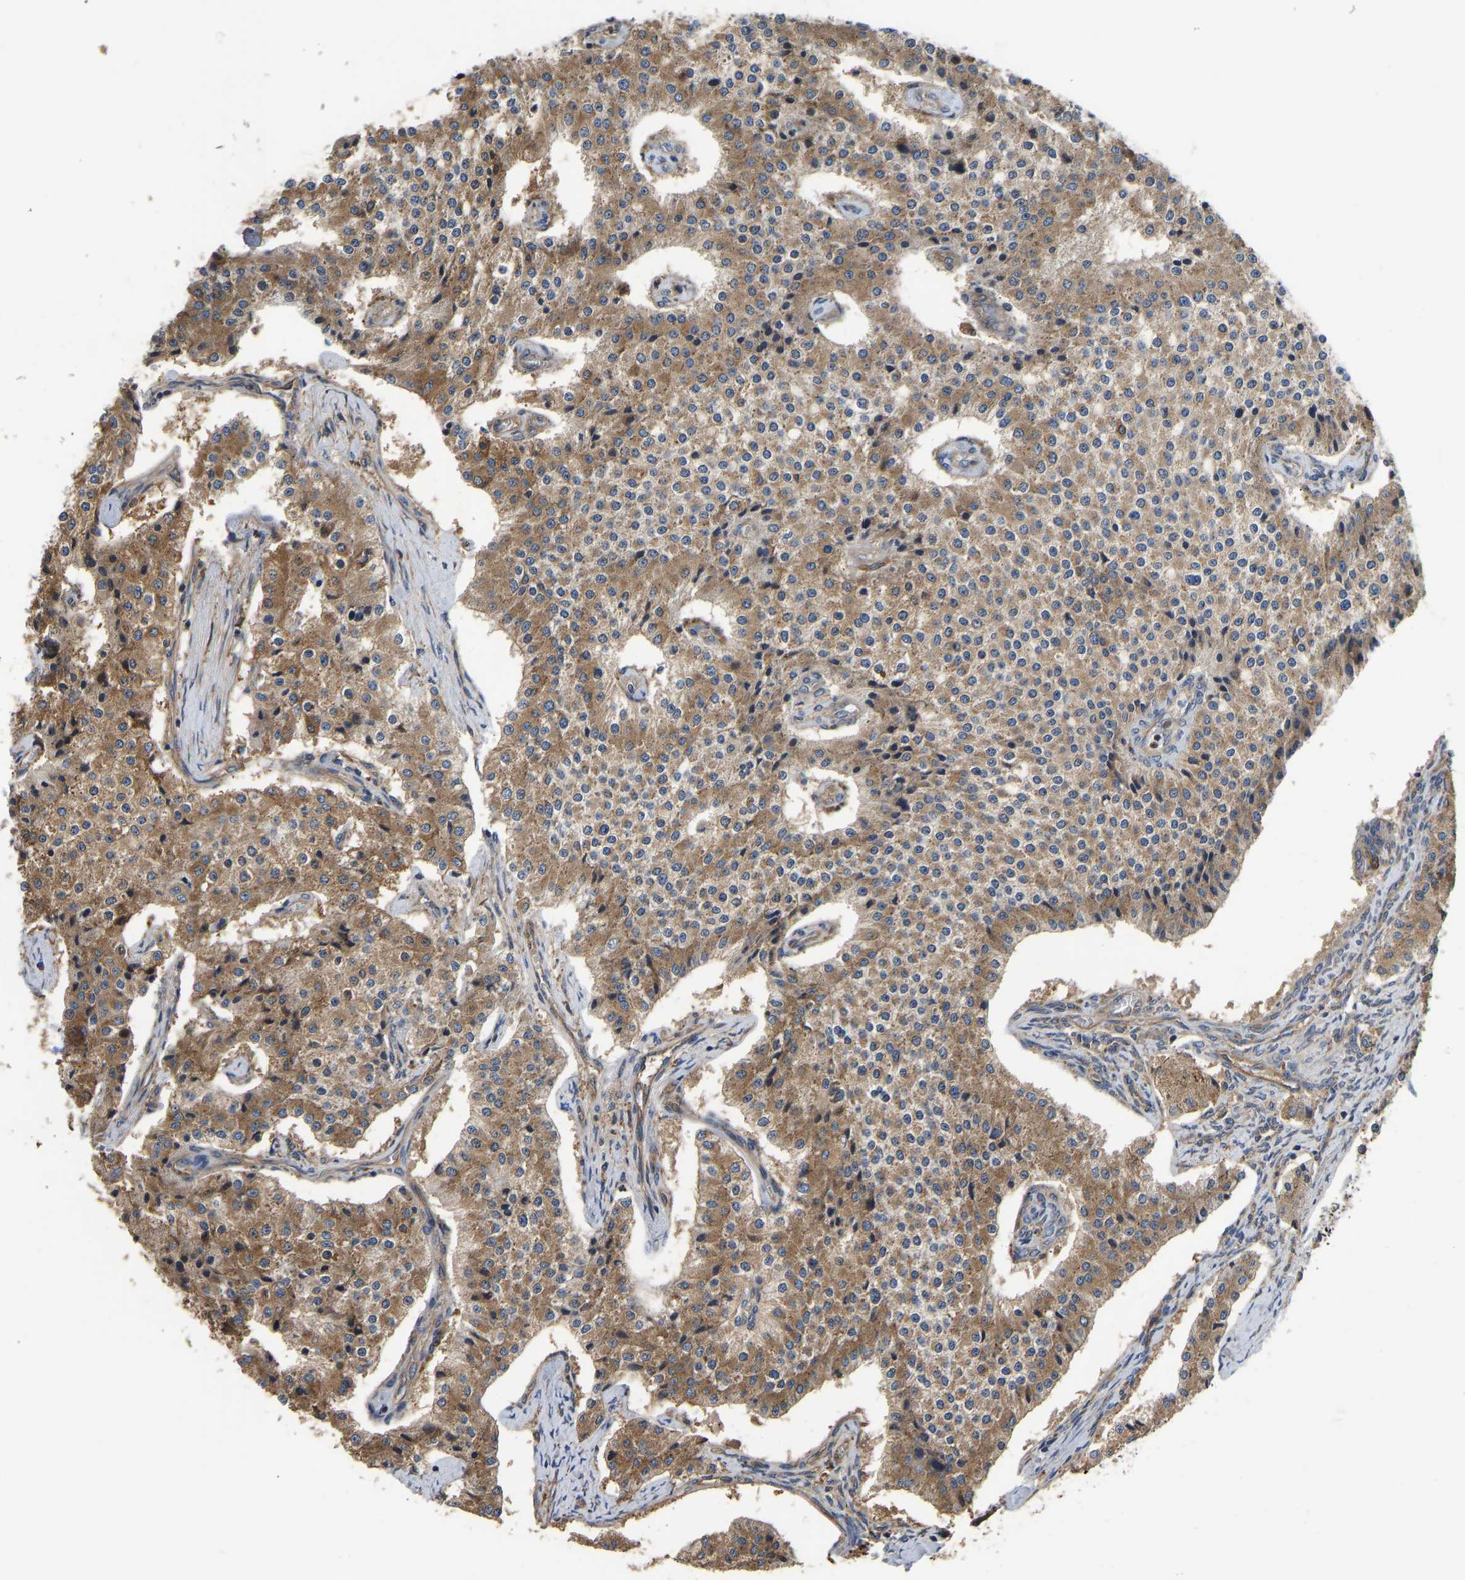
{"staining": {"intensity": "moderate", "quantity": ">75%", "location": "cytoplasmic/membranous"}, "tissue": "carcinoid", "cell_type": "Tumor cells", "image_type": "cancer", "snomed": [{"axis": "morphology", "description": "Carcinoid, malignant, NOS"}, {"axis": "topography", "description": "Colon"}], "caption": "This is a histology image of immunohistochemistry (IHC) staining of carcinoid, which shows moderate expression in the cytoplasmic/membranous of tumor cells.", "gene": "FLNB", "patient": {"sex": "female", "age": 52}}